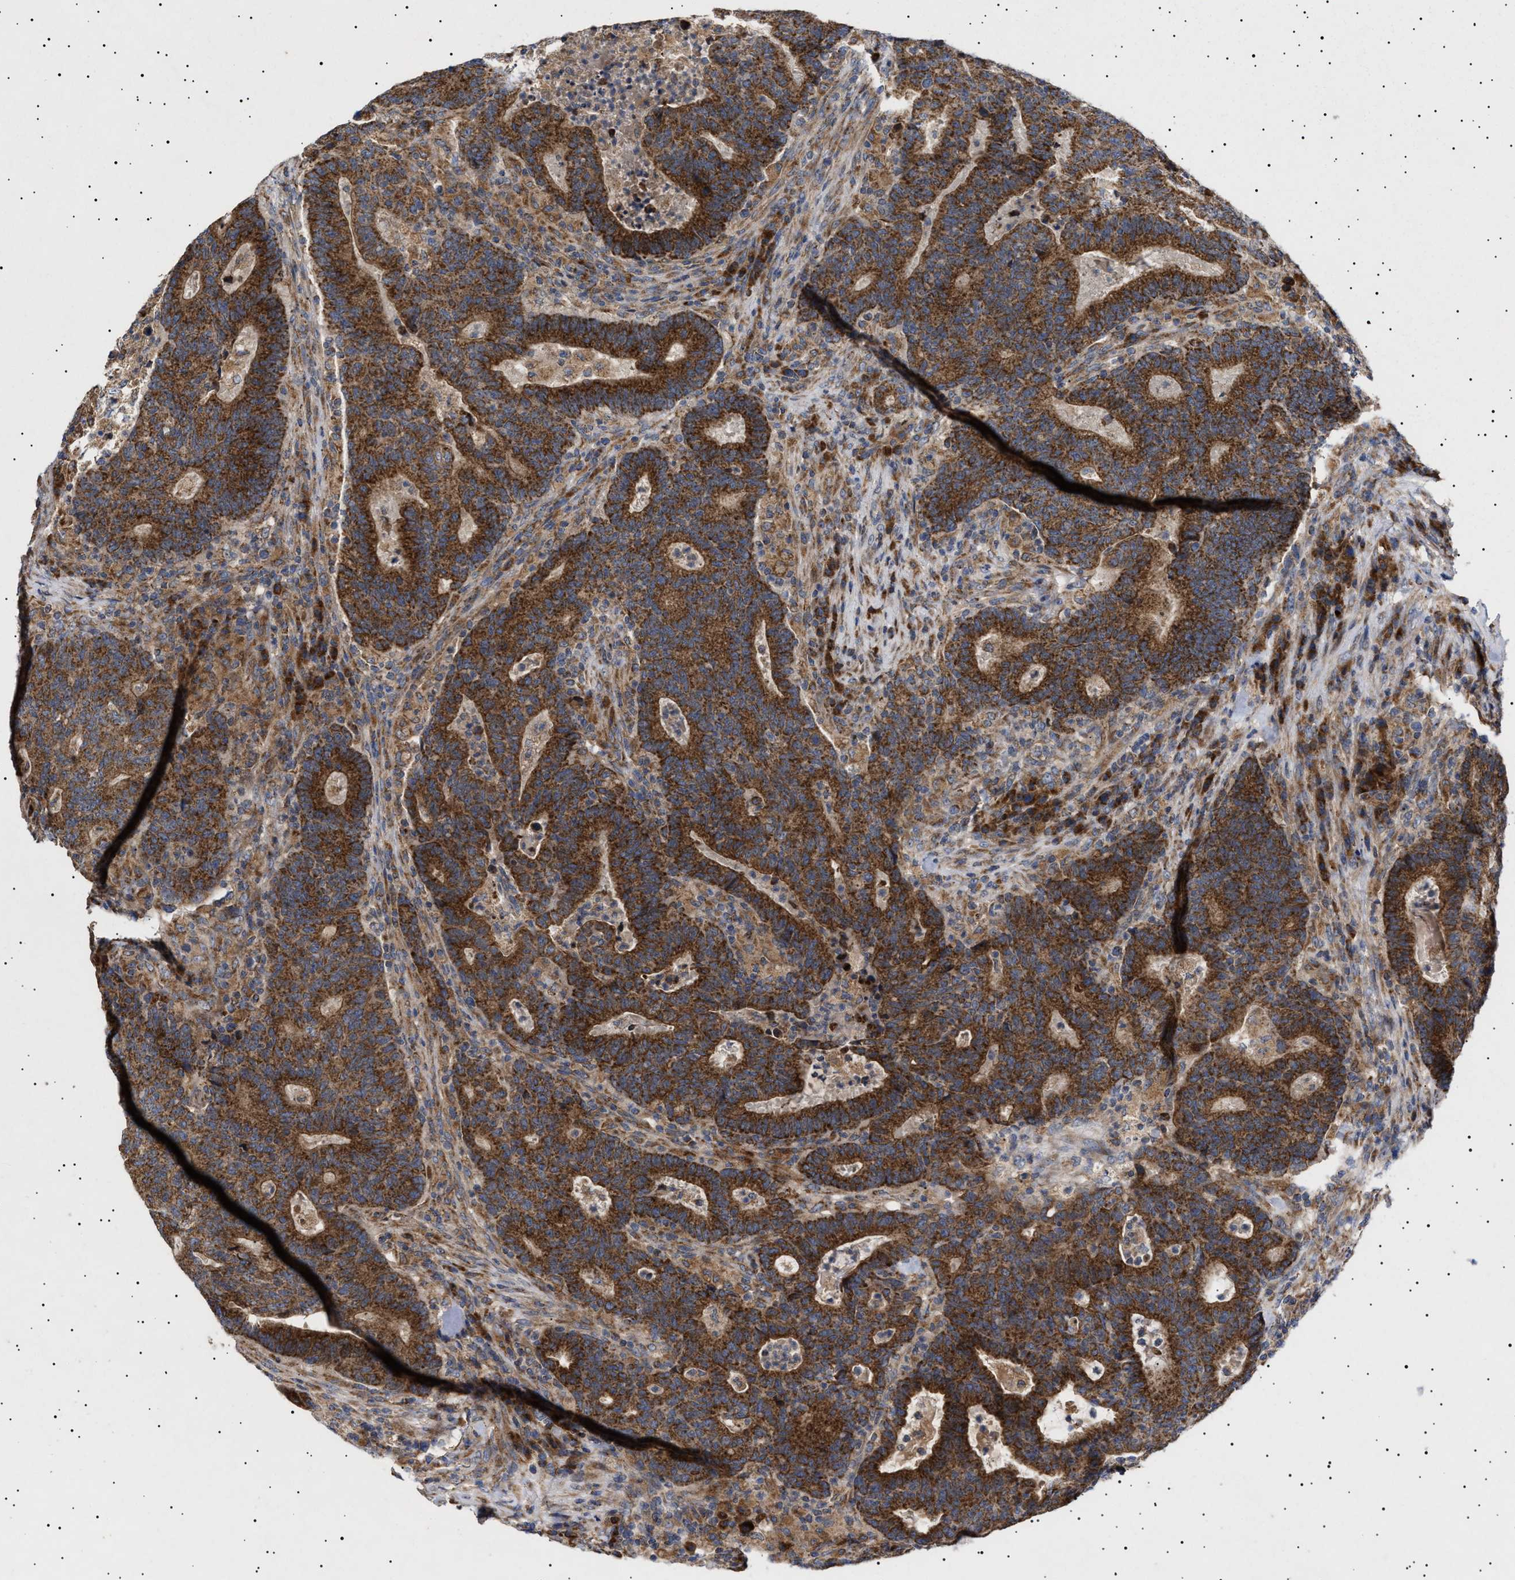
{"staining": {"intensity": "strong", "quantity": ">75%", "location": "cytoplasmic/membranous"}, "tissue": "colorectal cancer", "cell_type": "Tumor cells", "image_type": "cancer", "snomed": [{"axis": "morphology", "description": "Adenocarcinoma, NOS"}, {"axis": "topography", "description": "Colon"}], "caption": "Immunohistochemical staining of human colorectal cancer demonstrates high levels of strong cytoplasmic/membranous expression in about >75% of tumor cells. (DAB (3,3'-diaminobenzidine) IHC, brown staining for protein, blue staining for nuclei).", "gene": "MRPL10", "patient": {"sex": "female", "age": 75}}